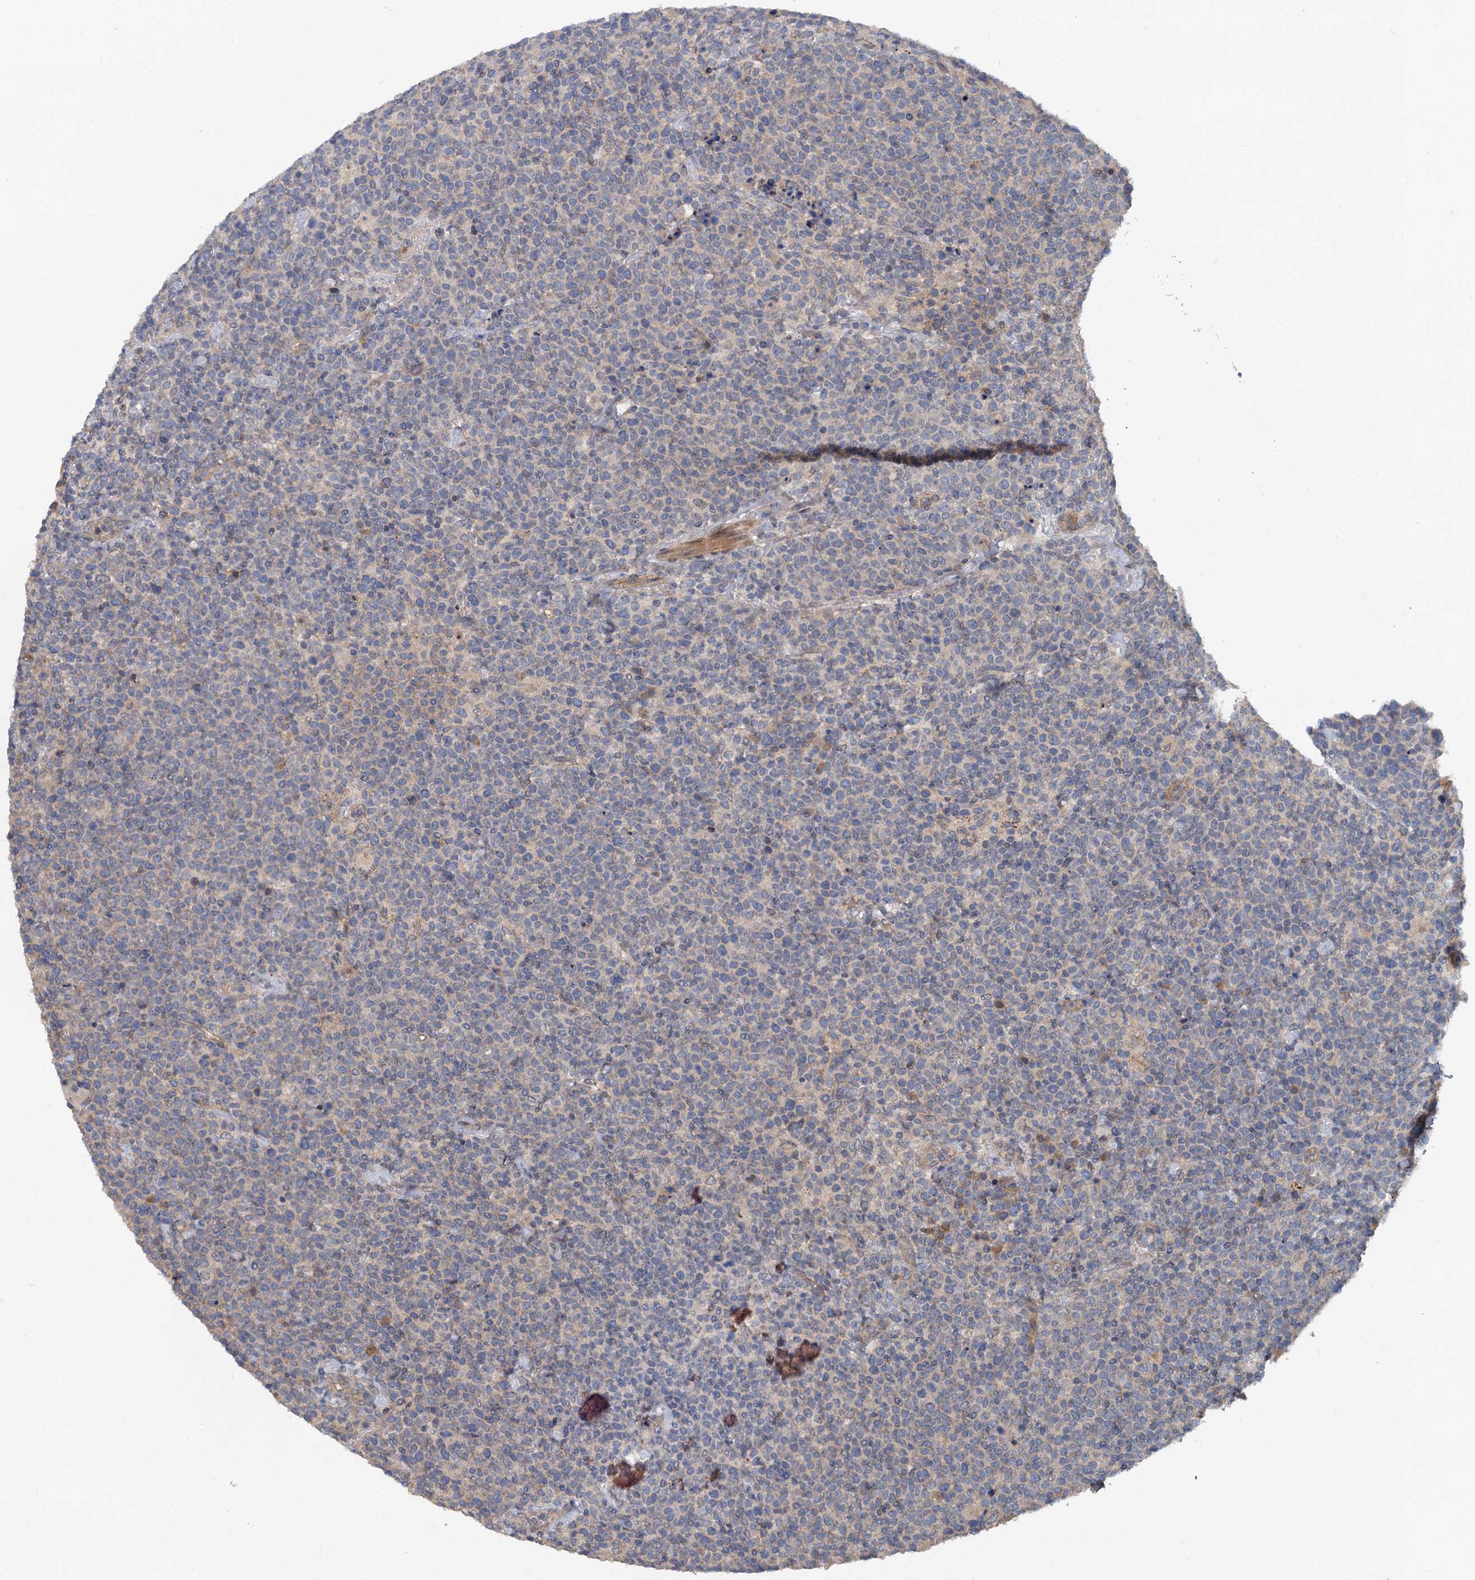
{"staining": {"intensity": "negative", "quantity": "none", "location": "none"}, "tissue": "lymphoma", "cell_type": "Tumor cells", "image_type": "cancer", "snomed": [{"axis": "morphology", "description": "Malignant lymphoma, non-Hodgkin's type, High grade"}, {"axis": "topography", "description": "Lymph node"}], "caption": "High magnification brightfield microscopy of lymphoma stained with DAB (brown) and counterstained with hematoxylin (blue): tumor cells show no significant expression.", "gene": "ZNF324", "patient": {"sex": "male", "age": 61}}